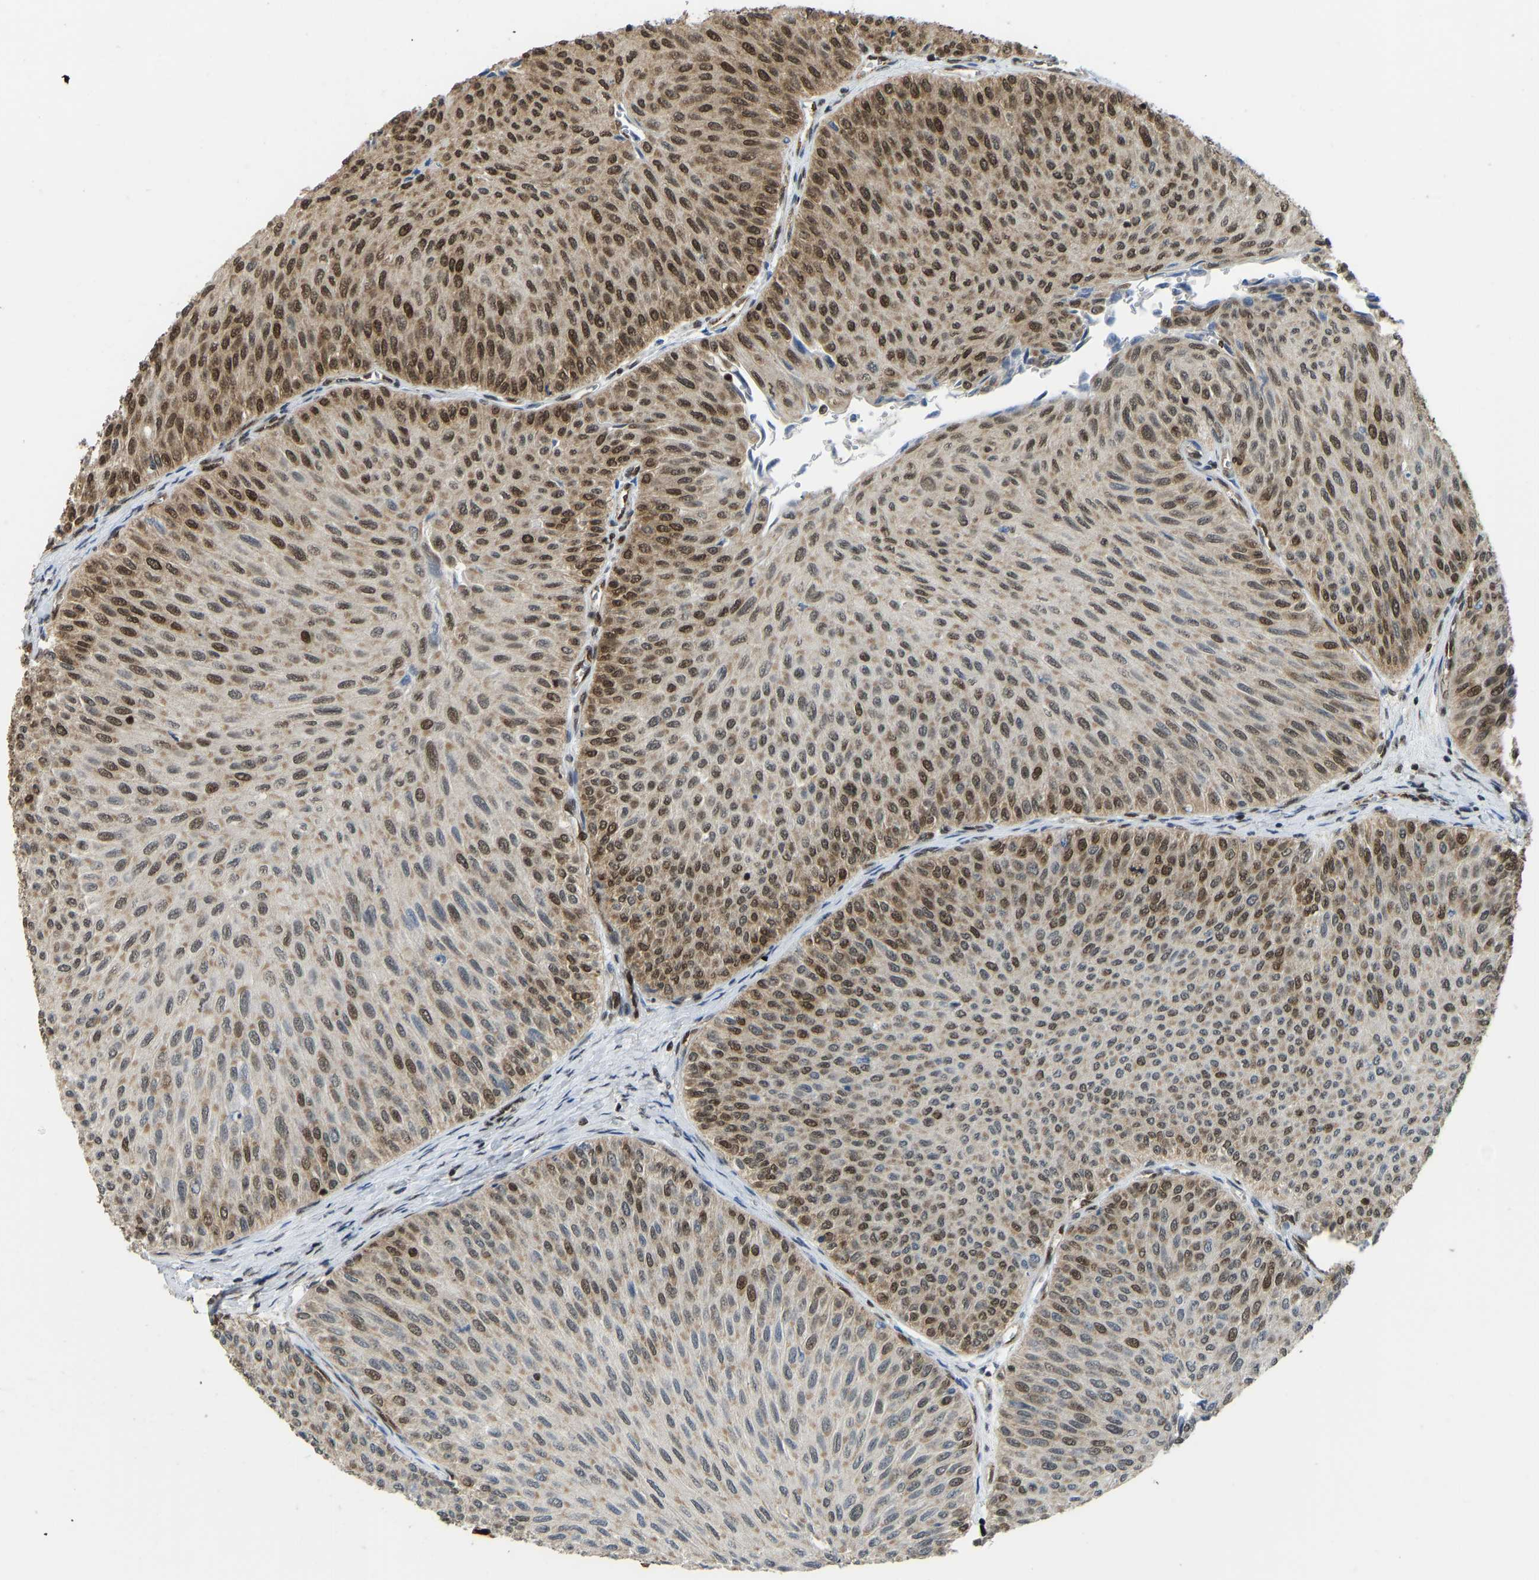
{"staining": {"intensity": "strong", "quantity": "25%-75%", "location": "cytoplasmic/membranous,nuclear"}, "tissue": "urothelial cancer", "cell_type": "Tumor cells", "image_type": "cancer", "snomed": [{"axis": "morphology", "description": "Urothelial carcinoma, Low grade"}, {"axis": "topography", "description": "Urinary bladder"}], "caption": "IHC (DAB) staining of human low-grade urothelial carcinoma demonstrates strong cytoplasmic/membranous and nuclear protein staining in about 25%-75% of tumor cells.", "gene": "ZSCAN20", "patient": {"sex": "male", "age": 78}}